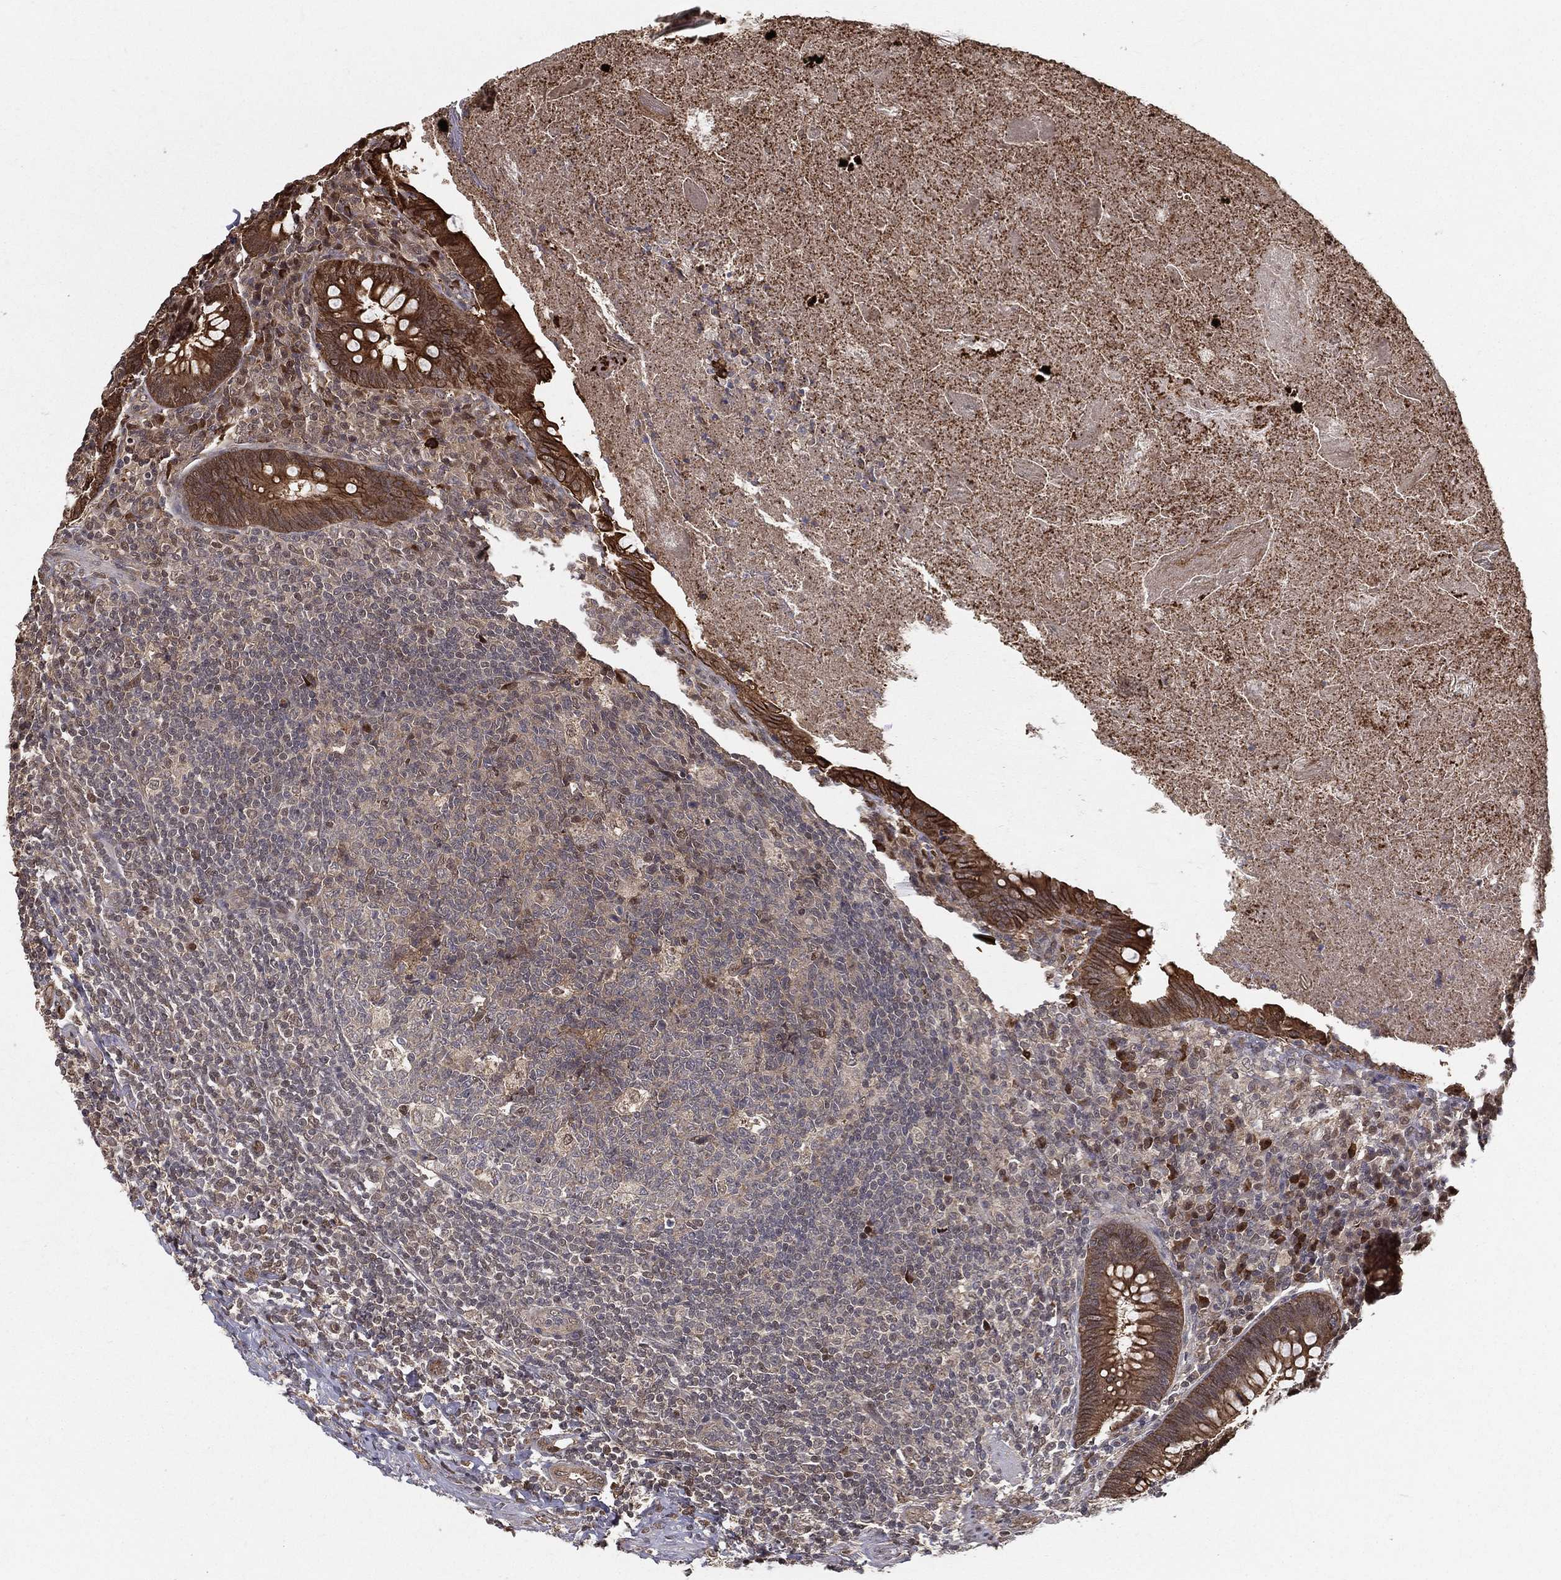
{"staining": {"intensity": "moderate", "quantity": ">75%", "location": "cytoplasmic/membranous"}, "tissue": "appendix", "cell_type": "Glandular cells", "image_type": "normal", "snomed": [{"axis": "morphology", "description": "Normal tissue, NOS"}, {"axis": "topography", "description": "Appendix"}], "caption": "Benign appendix was stained to show a protein in brown. There is medium levels of moderate cytoplasmic/membranous staining in approximately >75% of glandular cells. The protein is stained brown, and the nuclei are stained in blue (DAB (3,3'-diaminobenzidine) IHC with brightfield microscopy, high magnification).", "gene": "SLC6A6", "patient": {"sex": "male", "age": 47}}